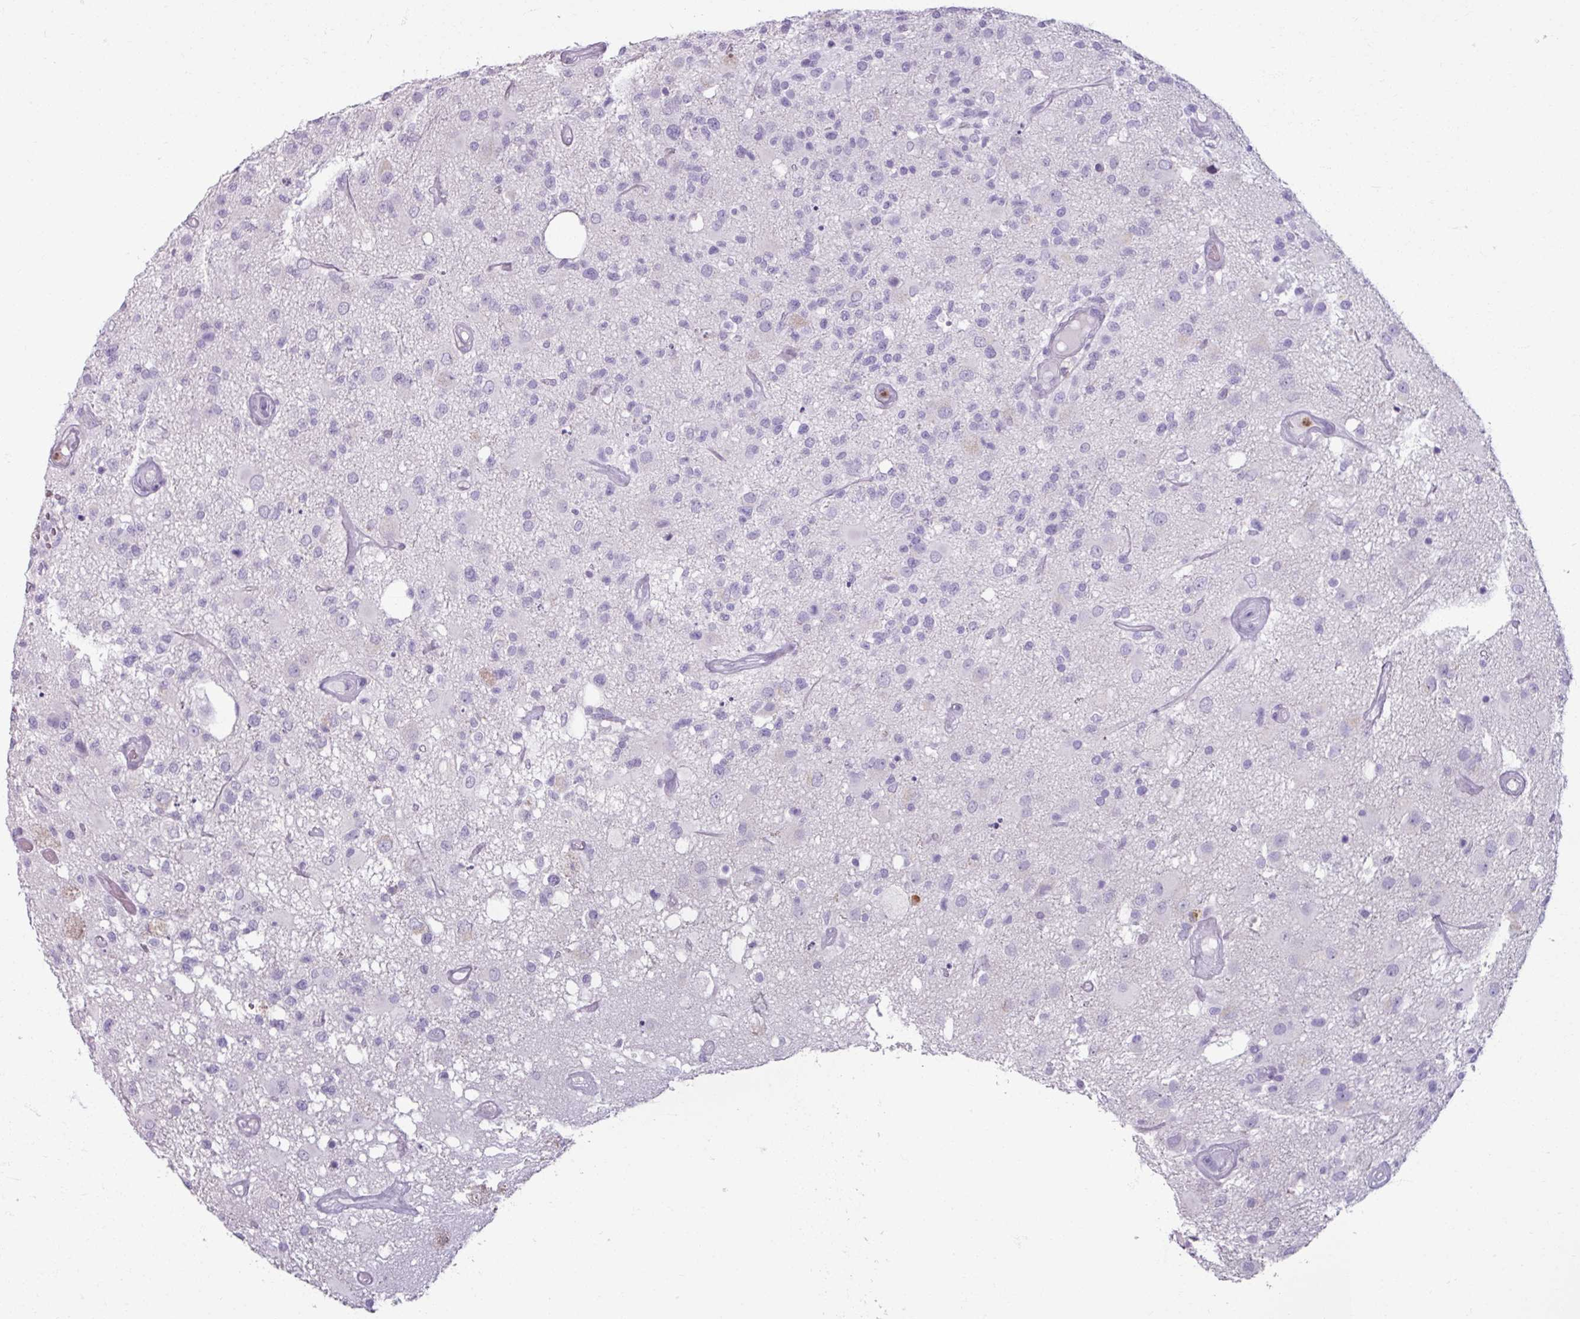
{"staining": {"intensity": "negative", "quantity": "none", "location": "none"}, "tissue": "glioma", "cell_type": "Tumor cells", "image_type": "cancer", "snomed": [{"axis": "morphology", "description": "Glioma, malignant, High grade"}, {"axis": "morphology", "description": "Glioblastoma, NOS"}, {"axis": "topography", "description": "Brain"}], "caption": "A histopathology image of human high-grade glioma (malignant) is negative for staining in tumor cells.", "gene": "ARG1", "patient": {"sex": "male", "age": 60}}